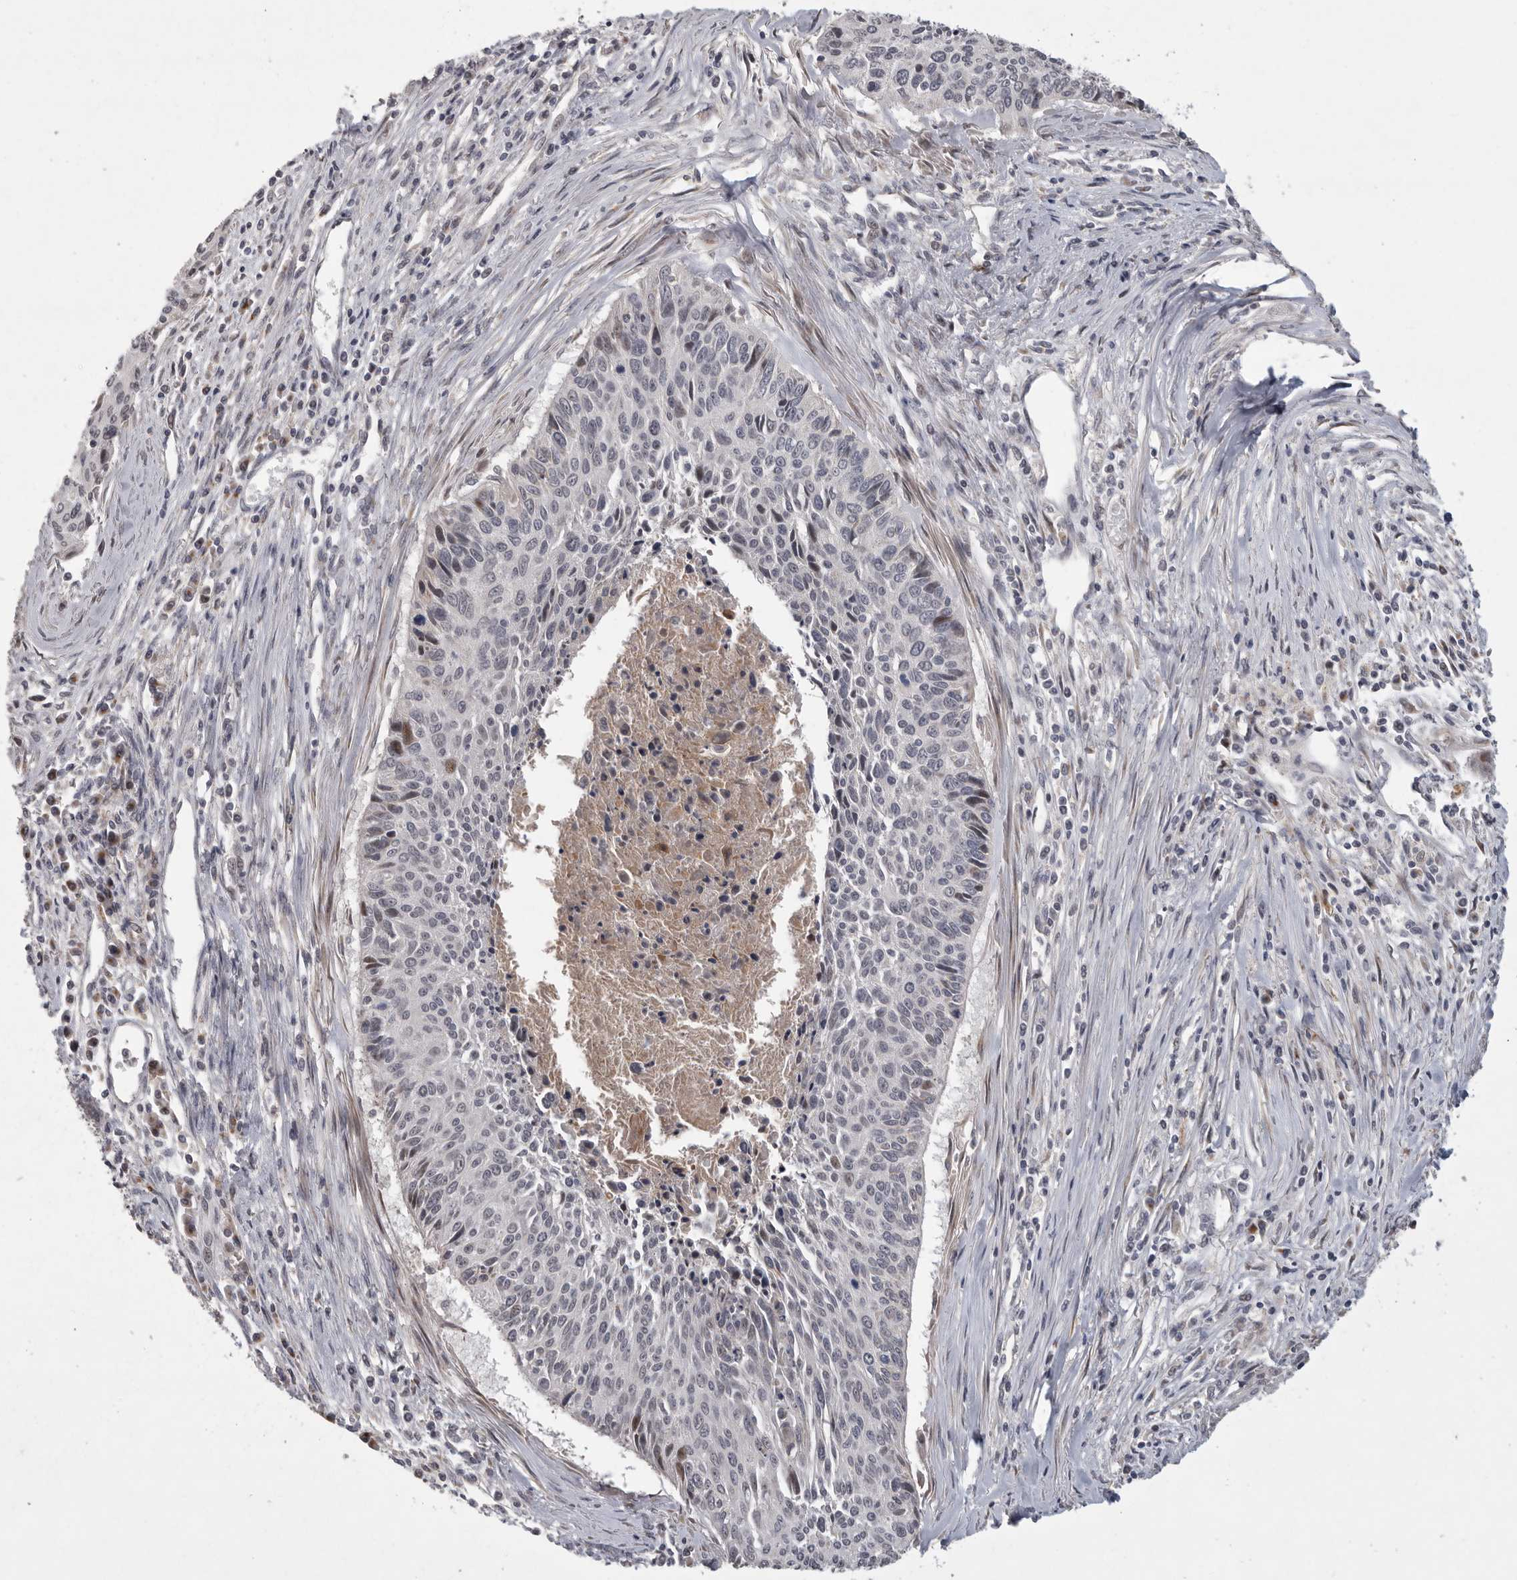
{"staining": {"intensity": "negative", "quantity": "none", "location": "none"}, "tissue": "cervical cancer", "cell_type": "Tumor cells", "image_type": "cancer", "snomed": [{"axis": "morphology", "description": "Squamous cell carcinoma, NOS"}, {"axis": "topography", "description": "Cervix"}], "caption": "A photomicrograph of human squamous cell carcinoma (cervical) is negative for staining in tumor cells.", "gene": "MAN2A1", "patient": {"sex": "female", "age": 55}}